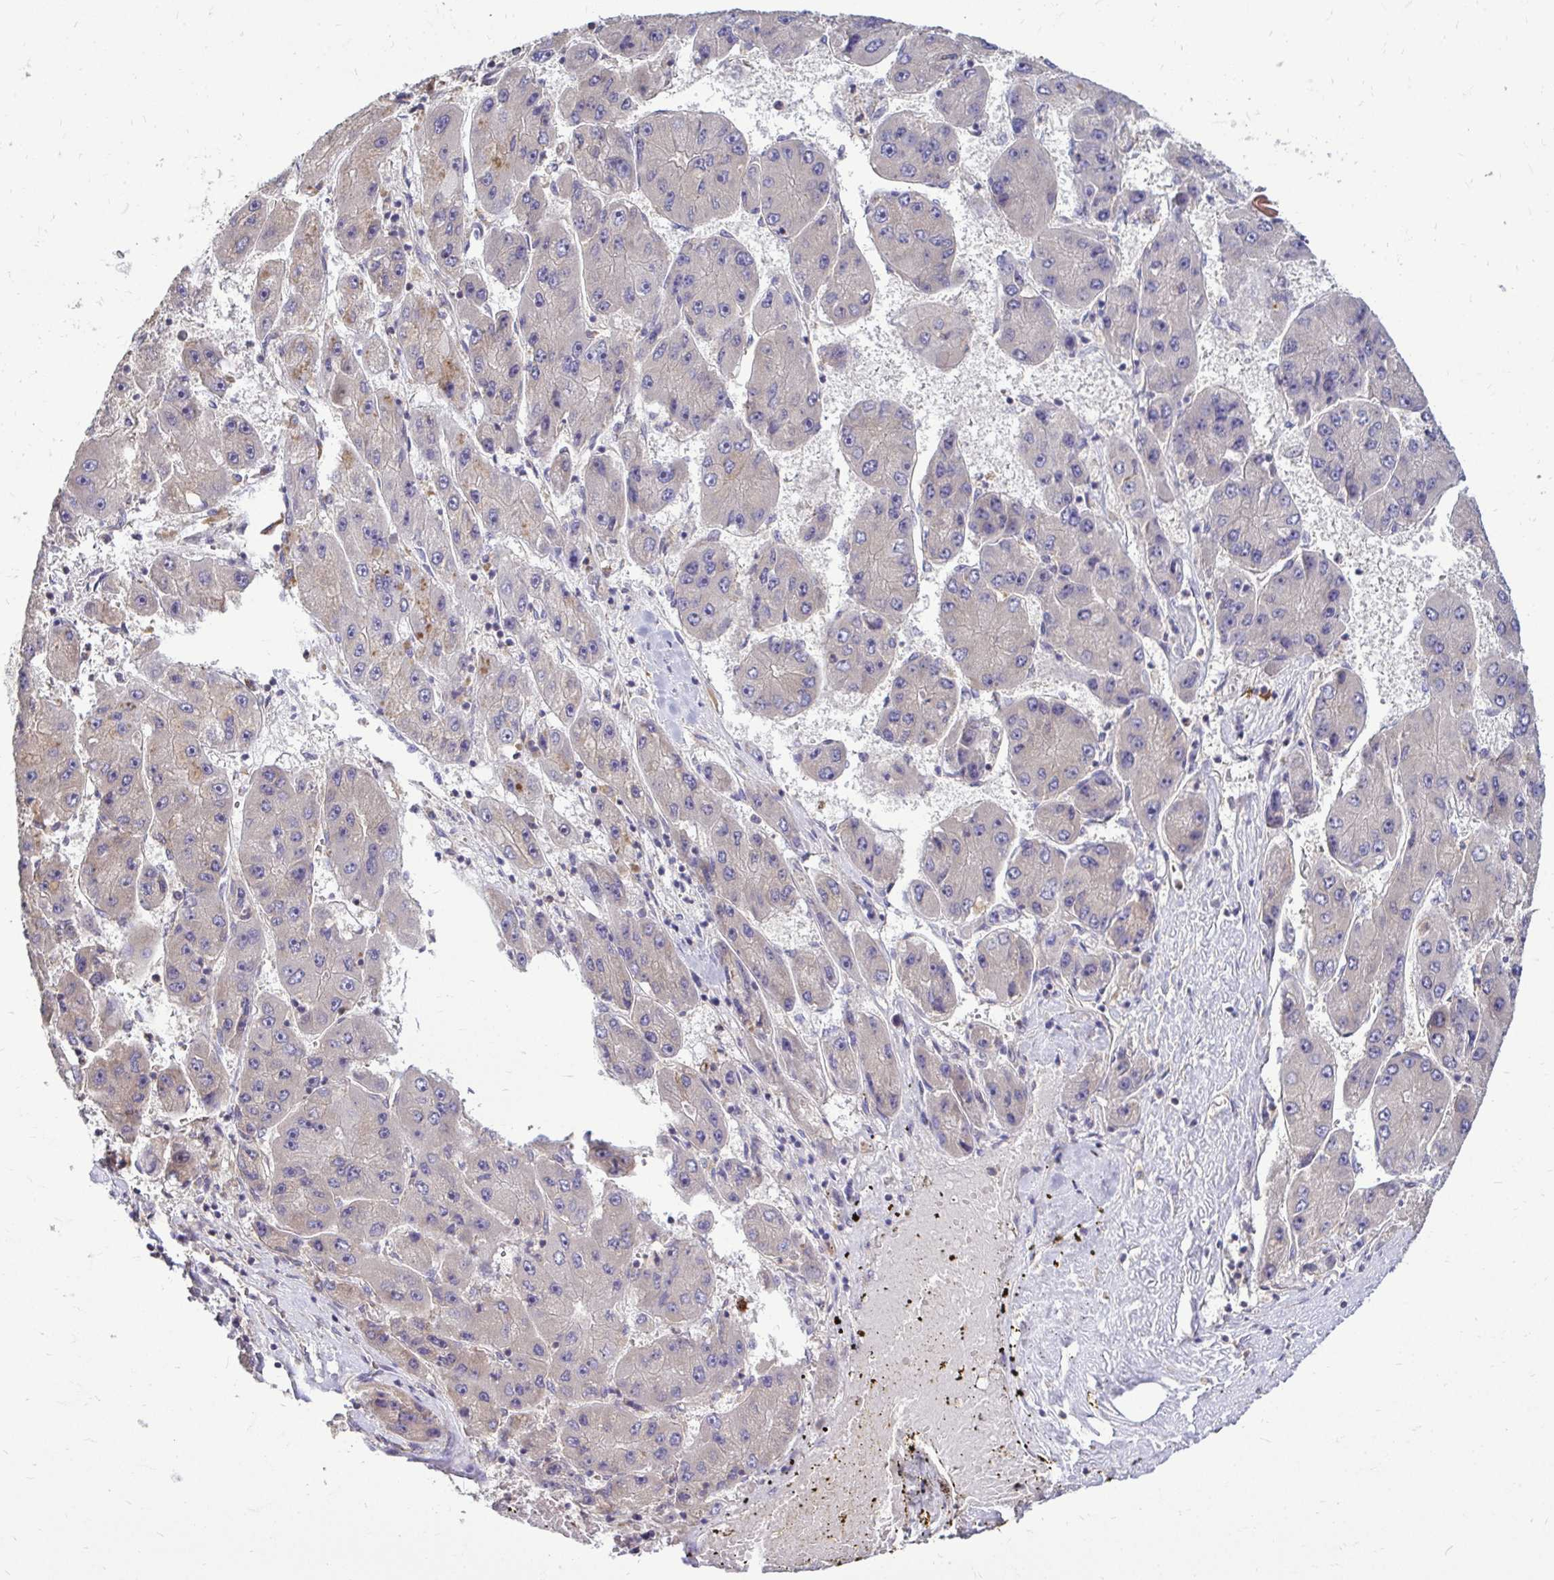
{"staining": {"intensity": "weak", "quantity": "<25%", "location": "cytoplasmic/membranous"}, "tissue": "liver cancer", "cell_type": "Tumor cells", "image_type": "cancer", "snomed": [{"axis": "morphology", "description": "Carcinoma, Hepatocellular, NOS"}, {"axis": "topography", "description": "Liver"}], "caption": "Immunohistochemistry of hepatocellular carcinoma (liver) exhibits no expression in tumor cells. (DAB immunohistochemistry with hematoxylin counter stain).", "gene": "FMR1", "patient": {"sex": "female", "age": 61}}